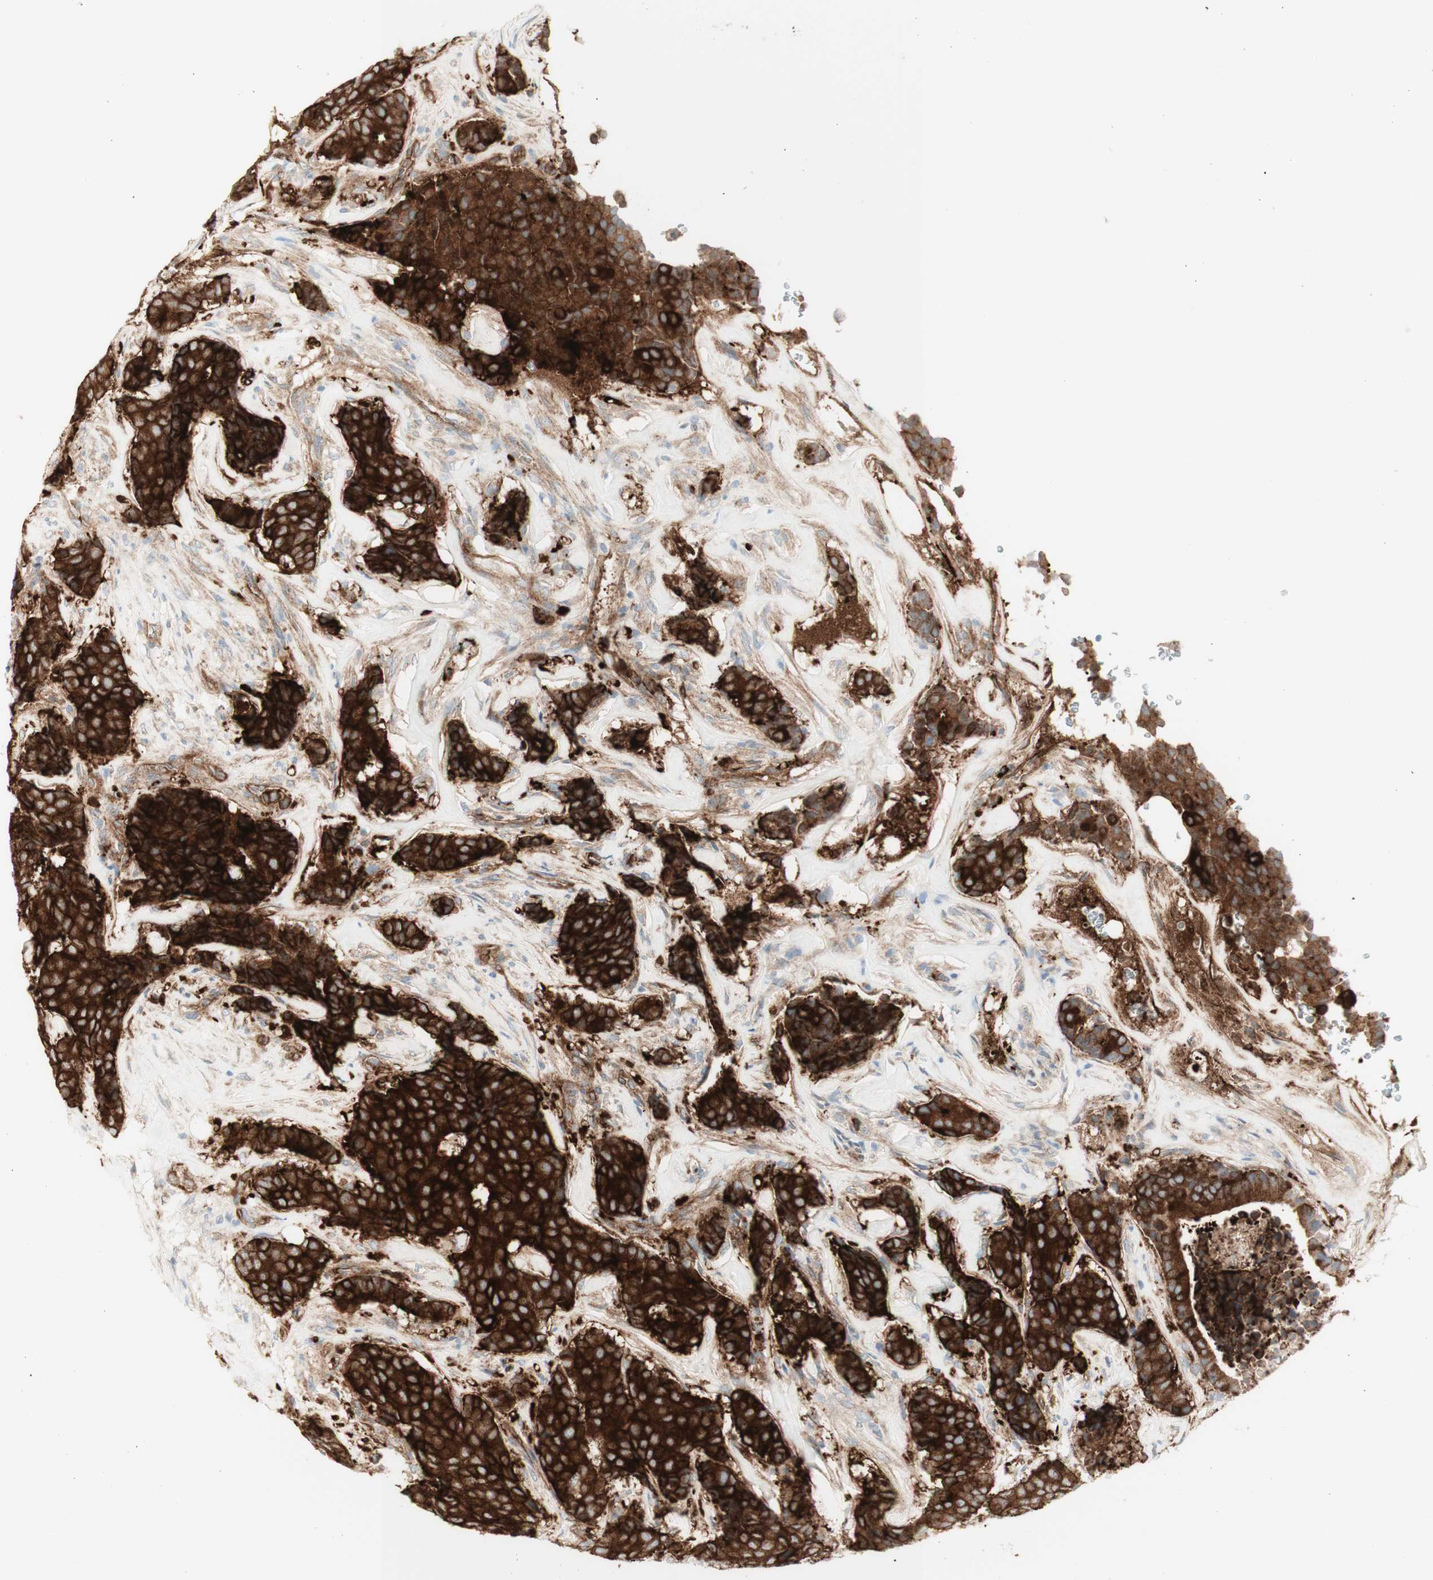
{"staining": {"intensity": "strong", "quantity": ">75%", "location": "cytoplasmic/membranous"}, "tissue": "breast cancer", "cell_type": "Tumor cells", "image_type": "cancer", "snomed": [{"axis": "morphology", "description": "Duct carcinoma"}, {"axis": "topography", "description": "Breast"}], "caption": "Protein staining displays strong cytoplasmic/membranous staining in about >75% of tumor cells in breast cancer (intraductal carcinoma).", "gene": "MYO6", "patient": {"sex": "female", "age": 75}}